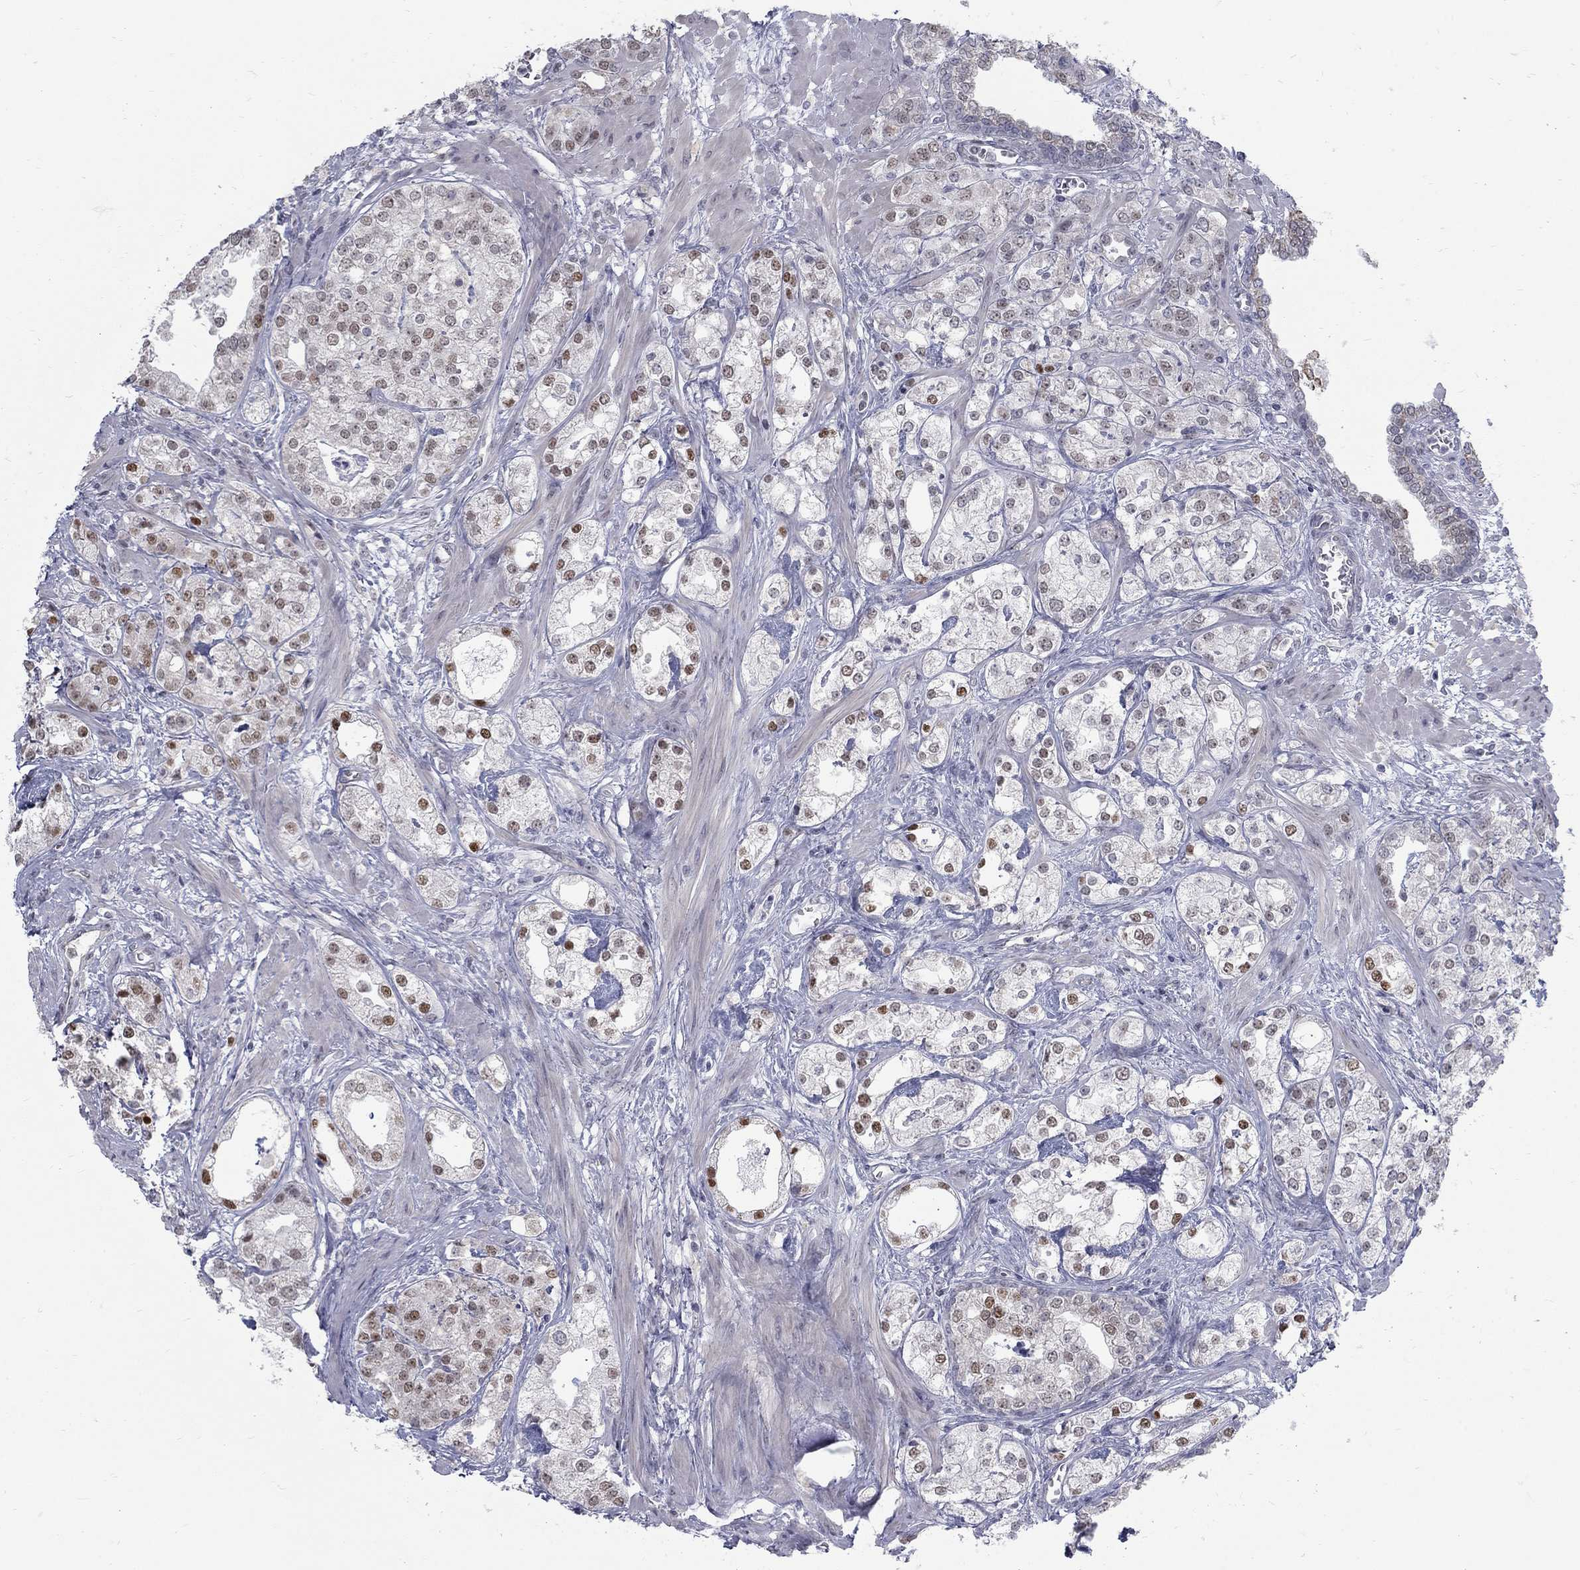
{"staining": {"intensity": "strong", "quantity": "<25%", "location": "nuclear"}, "tissue": "prostate cancer", "cell_type": "Tumor cells", "image_type": "cancer", "snomed": [{"axis": "morphology", "description": "Adenocarcinoma, NOS"}, {"axis": "topography", "description": "Prostate and seminal vesicle, NOS"}, {"axis": "topography", "description": "Prostate"}], "caption": "Adenocarcinoma (prostate) was stained to show a protein in brown. There is medium levels of strong nuclear expression in about <25% of tumor cells.", "gene": "GCFC2", "patient": {"sex": "male", "age": 62}}